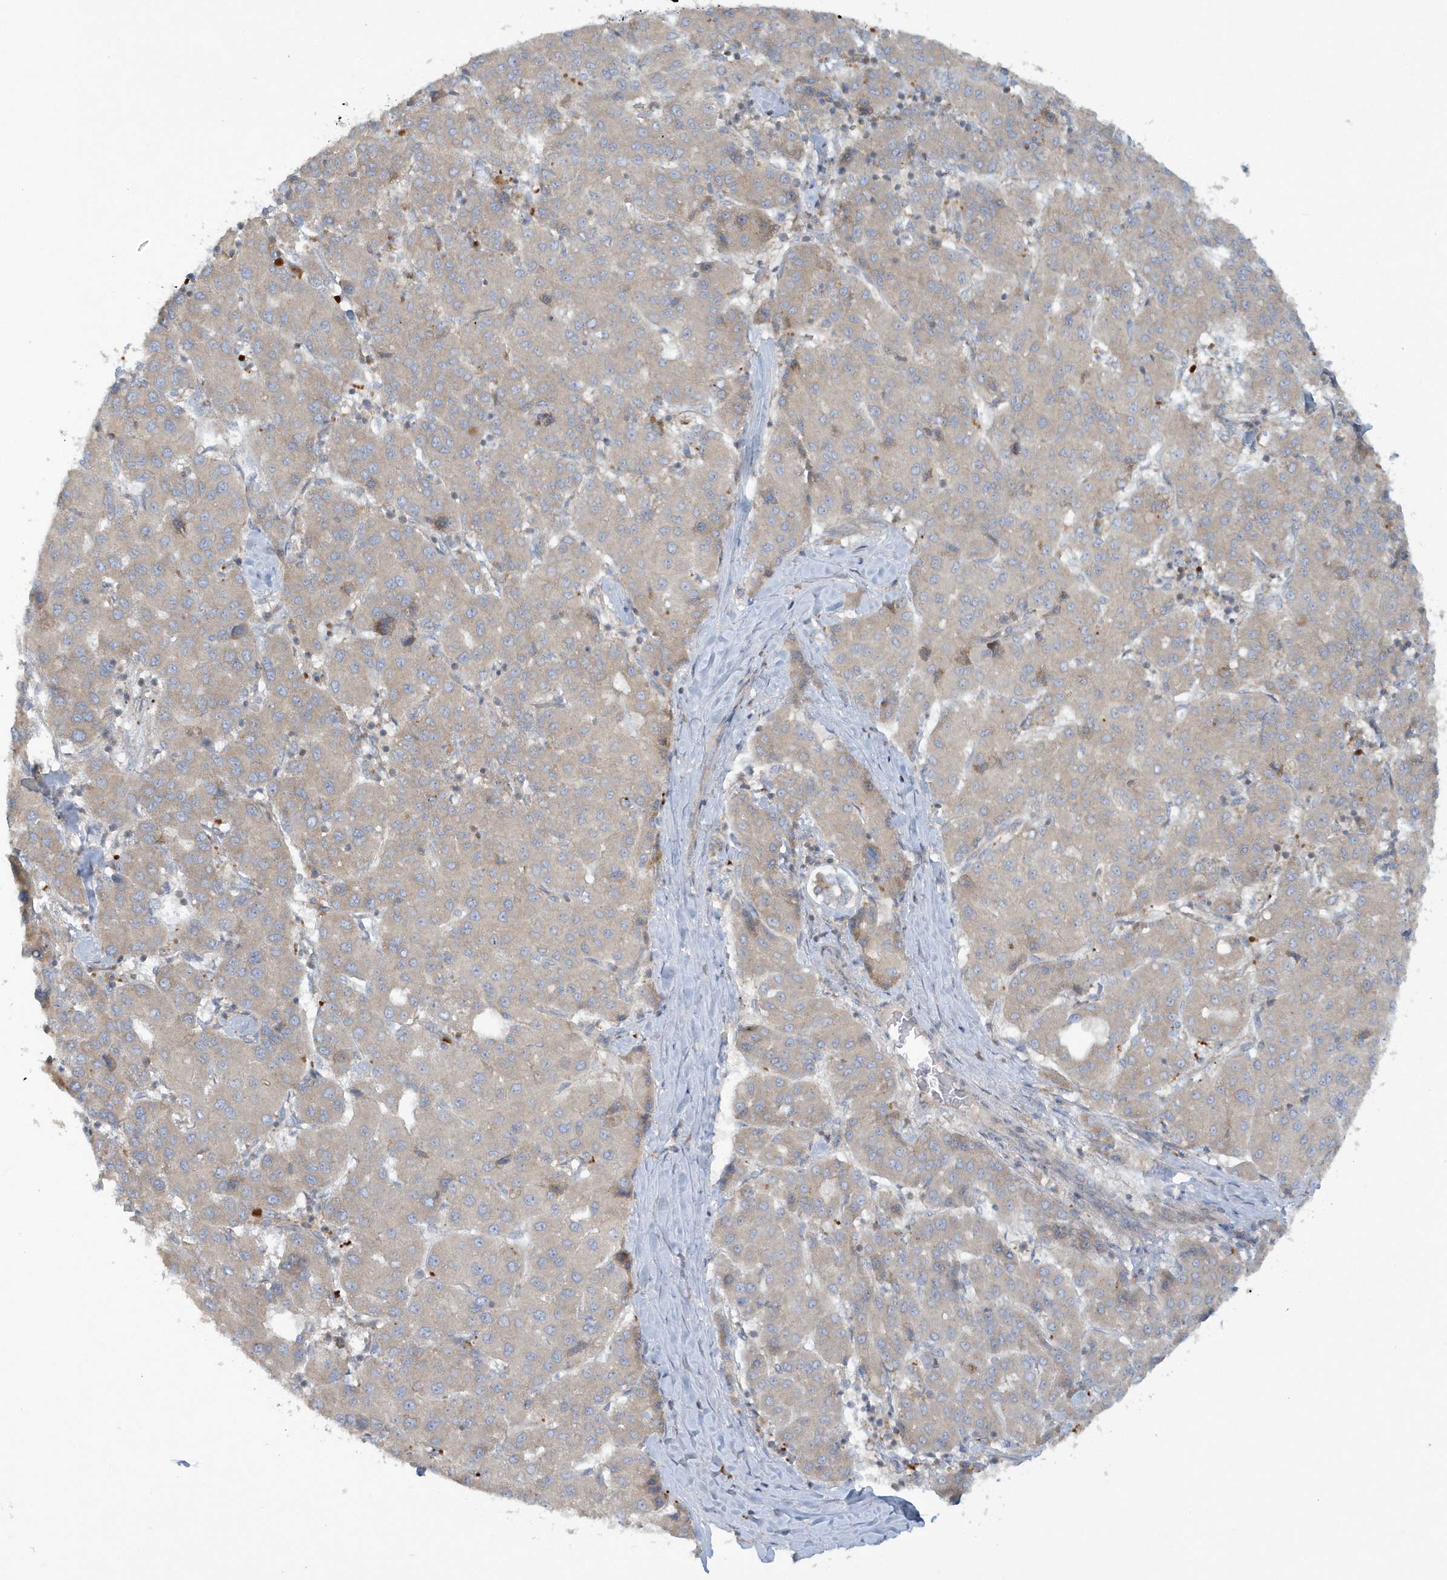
{"staining": {"intensity": "weak", "quantity": "<25%", "location": "cytoplasmic/membranous"}, "tissue": "liver cancer", "cell_type": "Tumor cells", "image_type": "cancer", "snomed": [{"axis": "morphology", "description": "Carcinoma, Hepatocellular, NOS"}, {"axis": "topography", "description": "Liver"}], "caption": "IHC micrograph of human liver cancer stained for a protein (brown), which shows no expression in tumor cells. (Stains: DAB immunohistochemistry with hematoxylin counter stain, Microscopy: brightfield microscopy at high magnification).", "gene": "CNOT10", "patient": {"sex": "male", "age": 65}}